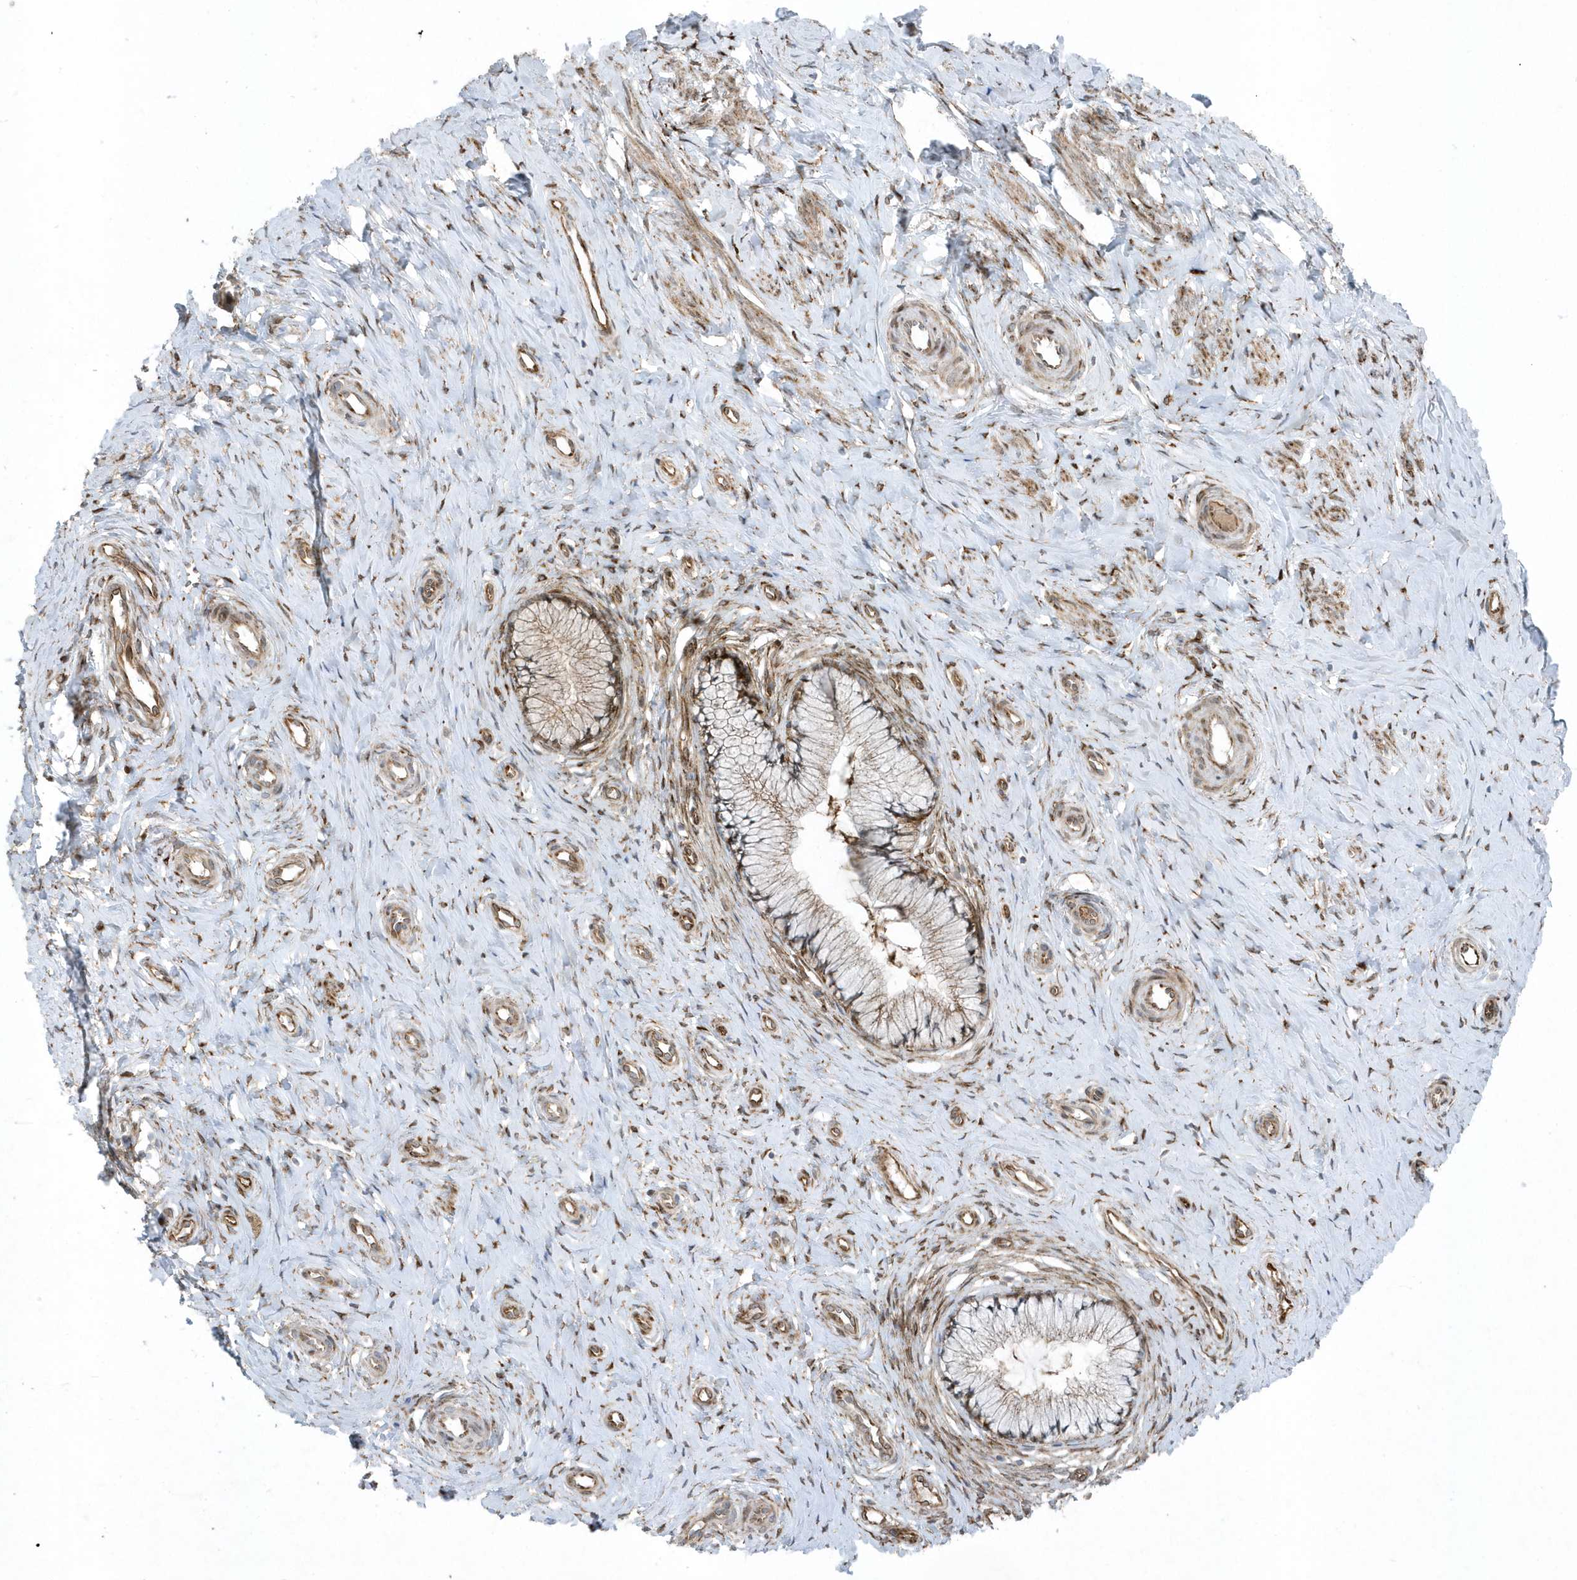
{"staining": {"intensity": "weak", "quantity": ">75%", "location": "cytoplasmic/membranous"}, "tissue": "cervix", "cell_type": "Glandular cells", "image_type": "normal", "snomed": [{"axis": "morphology", "description": "Normal tissue, NOS"}, {"axis": "topography", "description": "Cervix"}], "caption": "Glandular cells exhibit low levels of weak cytoplasmic/membranous staining in about >75% of cells in benign cervix. (DAB (3,3'-diaminobenzidine) IHC, brown staining for protein, blue staining for nuclei).", "gene": "FAM98A", "patient": {"sex": "female", "age": 36}}